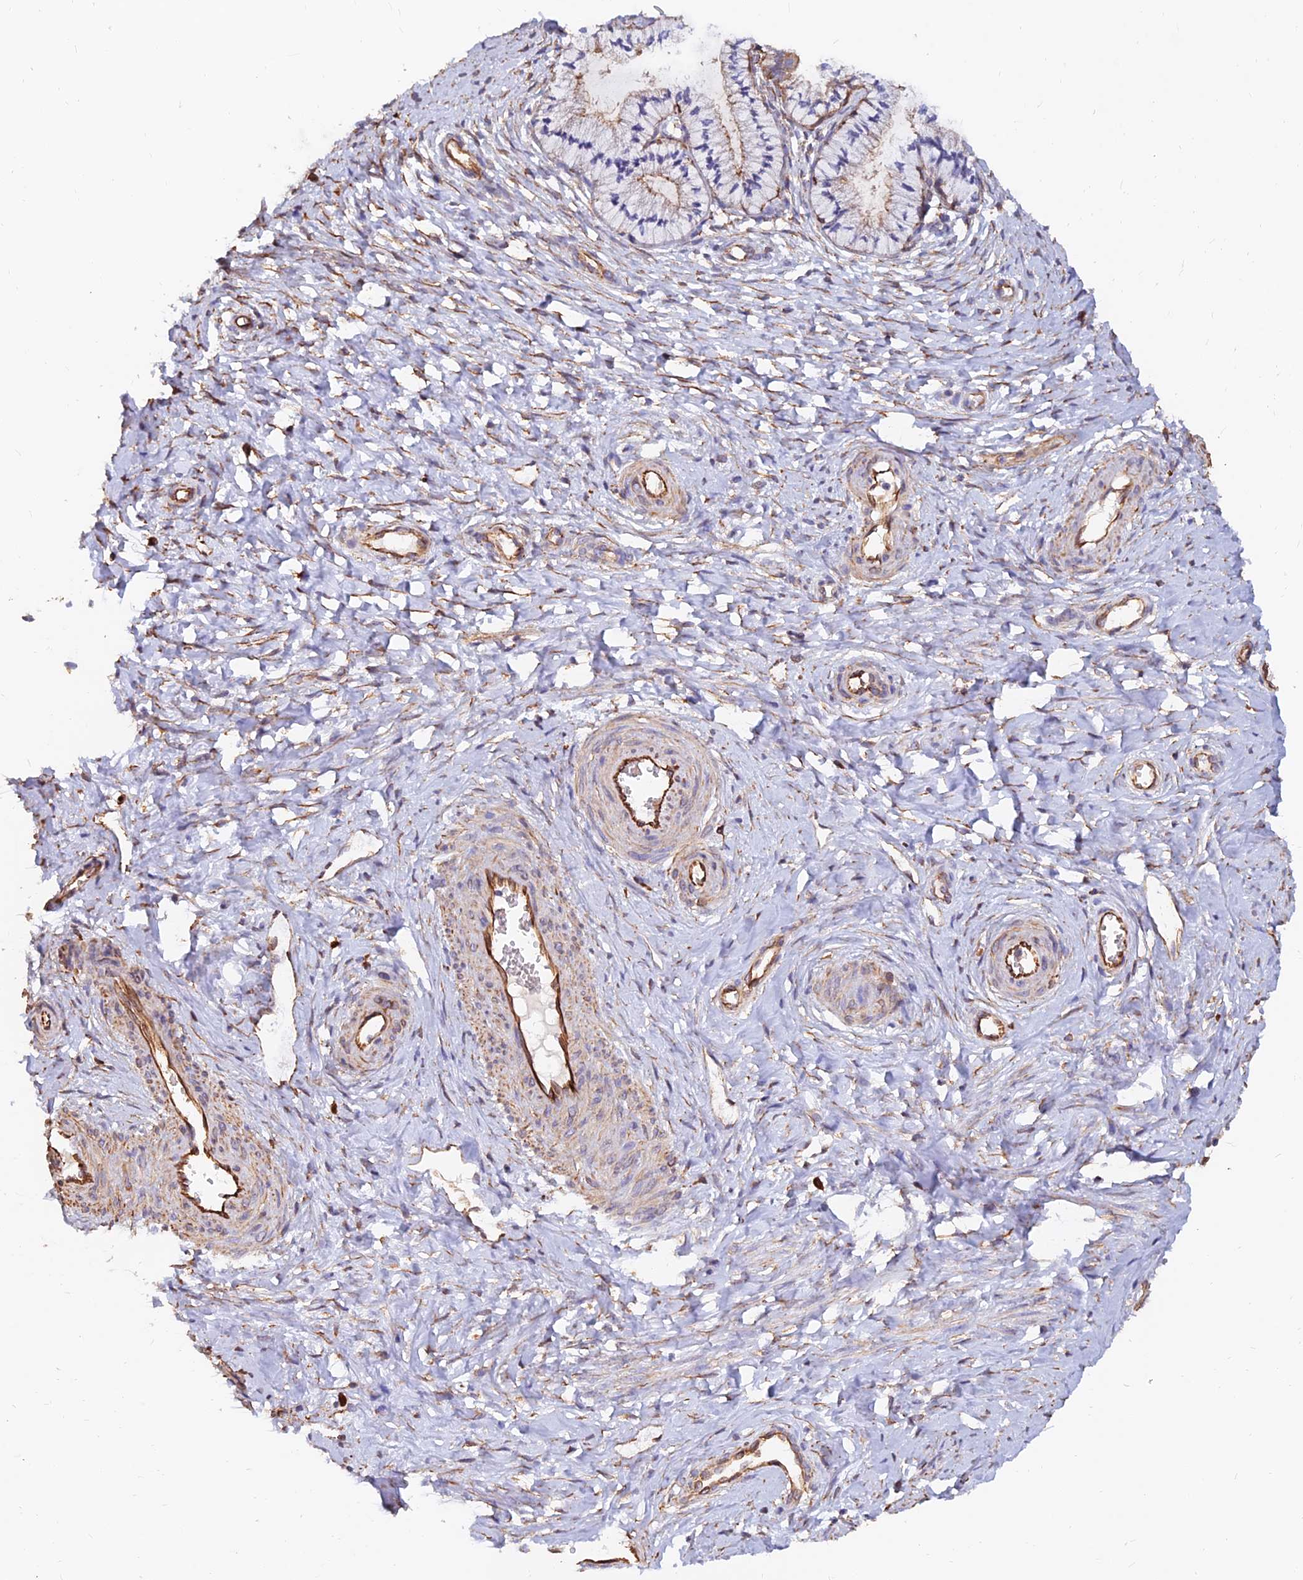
{"staining": {"intensity": "weak", "quantity": "<25%", "location": "cytoplasmic/membranous"}, "tissue": "cervix", "cell_type": "Glandular cells", "image_type": "normal", "snomed": [{"axis": "morphology", "description": "Normal tissue, NOS"}, {"axis": "topography", "description": "Cervix"}], "caption": "An immunohistochemistry photomicrograph of unremarkable cervix is shown. There is no staining in glandular cells of cervix.", "gene": "CDK18", "patient": {"sex": "female", "age": 36}}